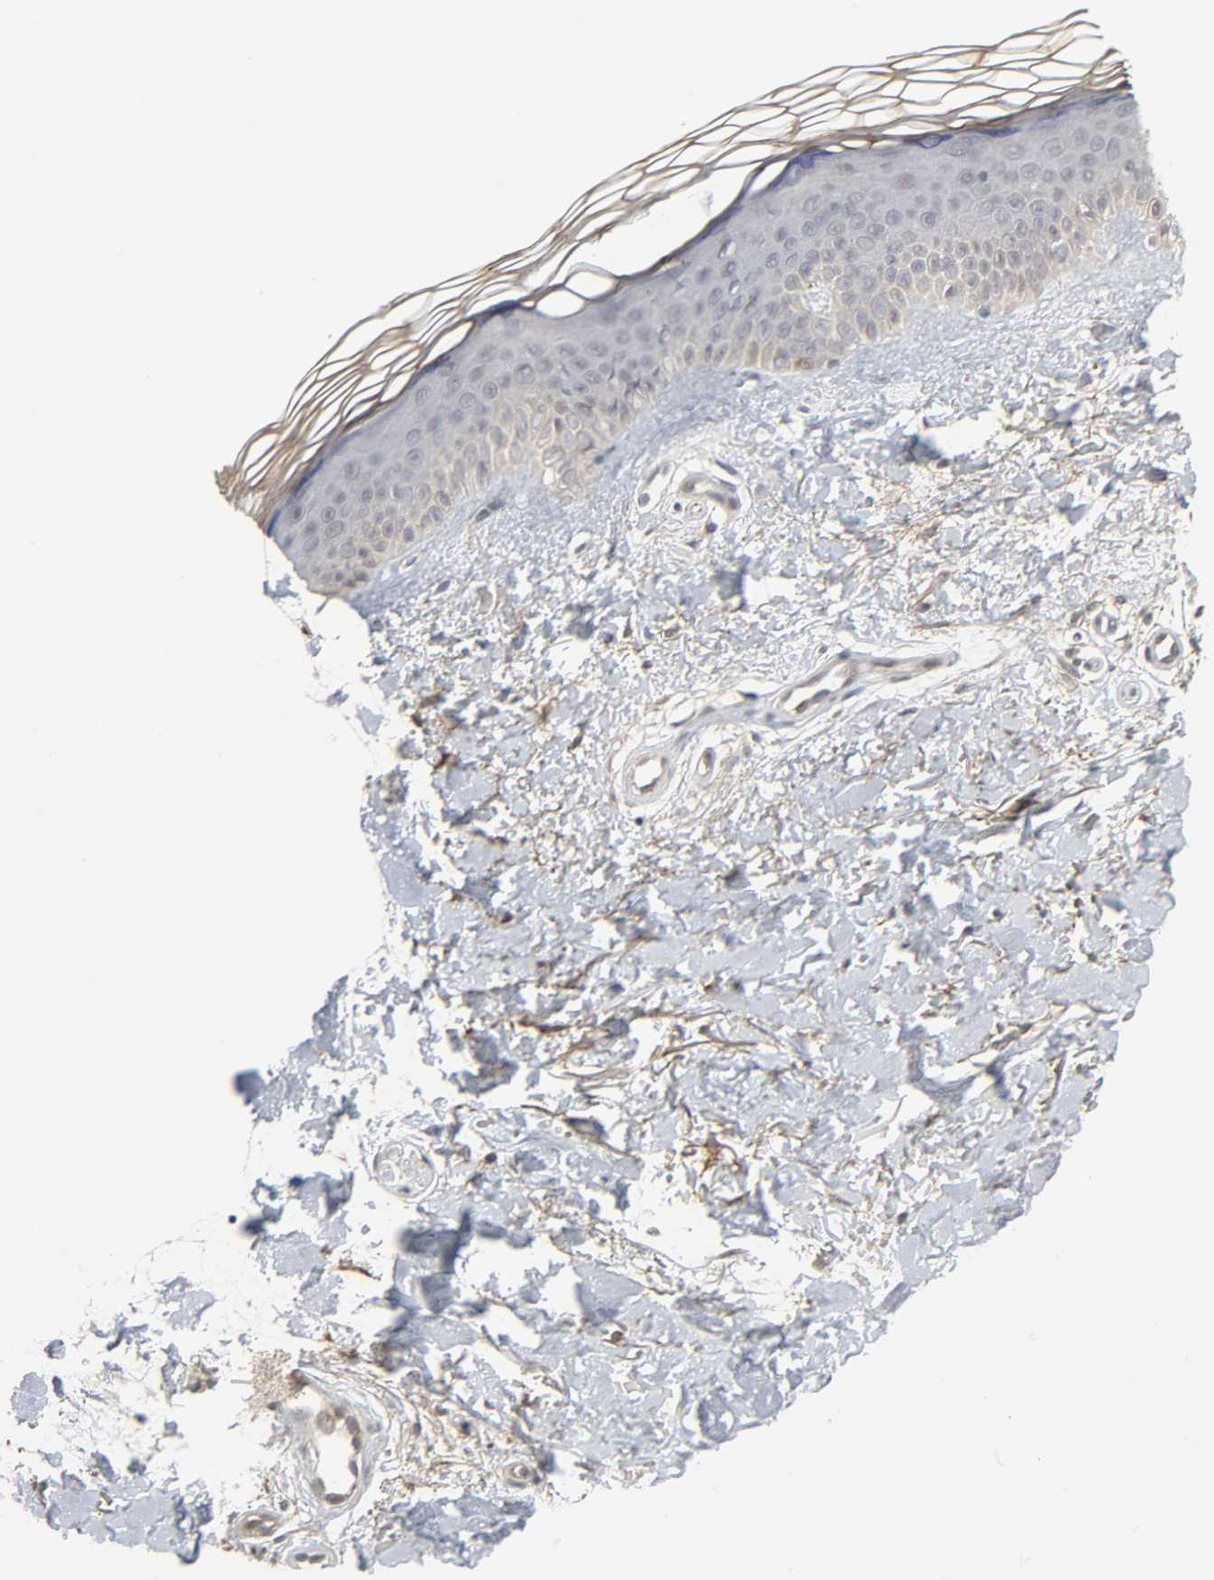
{"staining": {"intensity": "moderate", "quantity": ">75%", "location": "cytoplasmic/membranous"}, "tissue": "skin", "cell_type": "Fibroblasts", "image_type": "normal", "snomed": [{"axis": "morphology", "description": "Normal tissue, NOS"}, {"axis": "topography", "description": "Skin"}], "caption": "Skin stained with a brown dye exhibits moderate cytoplasmic/membranous positive positivity in approximately >75% of fibroblasts.", "gene": "ZNF222", "patient": {"sex": "female", "age": 19}}